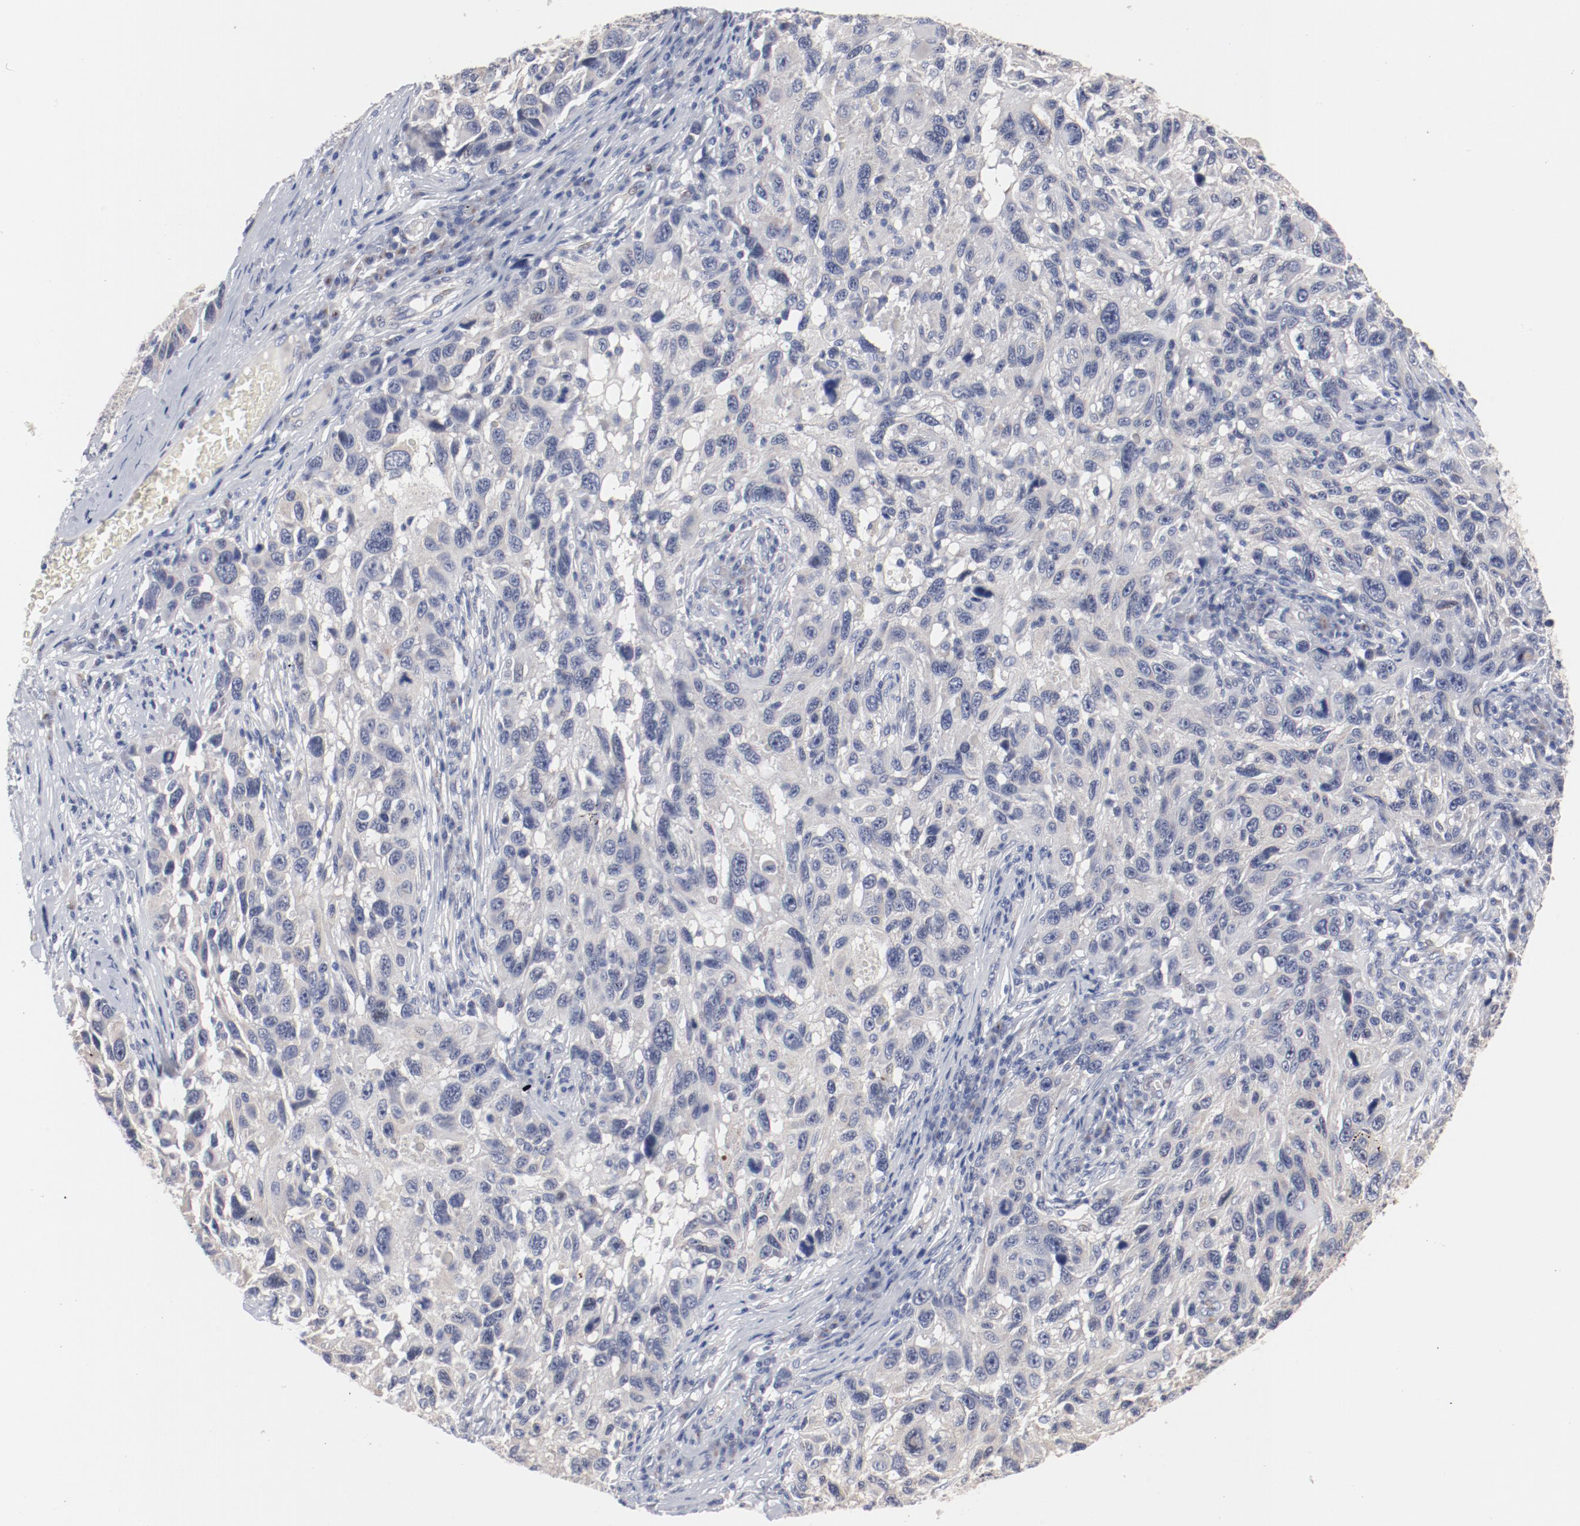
{"staining": {"intensity": "negative", "quantity": "none", "location": "none"}, "tissue": "melanoma", "cell_type": "Tumor cells", "image_type": "cancer", "snomed": [{"axis": "morphology", "description": "Malignant melanoma, NOS"}, {"axis": "topography", "description": "Skin"}], "caption": "This is an immunohistochemistry (IHC) photomicrograph of melanoma. There is no positivity in tumor cells.", "gene": "GPR143", "patient": {"sex": "male", "age": 53}}